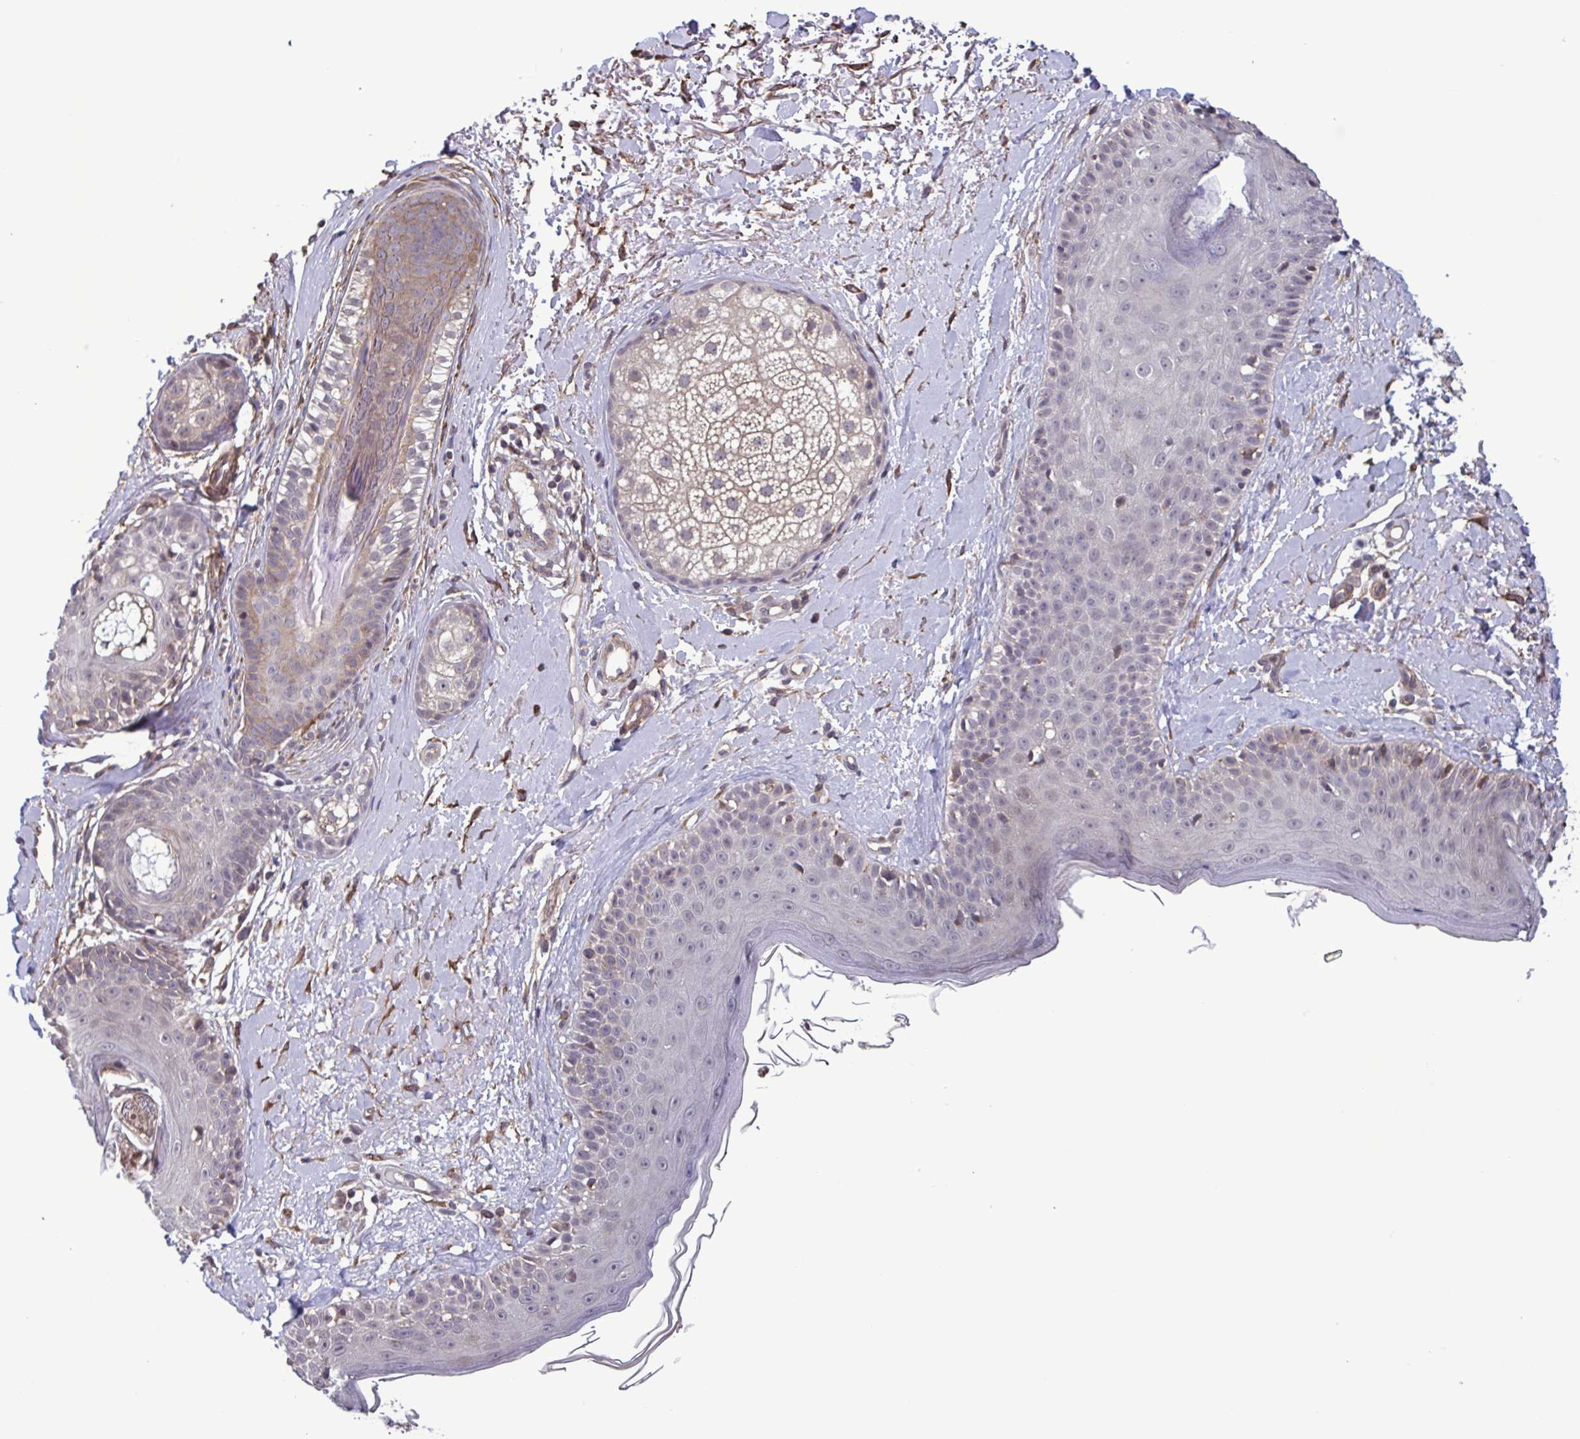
{"staining": {"intensity": "moderate", "quantity": ">75%", "location": "cytoplasmic/membranous"}, "tissue": "skin", "cell_type": "Fibroblasts", "image_type": "normal", "snomed": [{"axis": "morphology", "description": "Normal tissue, NOS"}, {"axis": "topography", "description": "Skin"}], "caption": "Immunohistochemical staining of benign human skin exhibits medium levels of moderate cytoplasmic/membranous staining in approximately >75% of fibroblasts. The protein of interest is stained brown, and the nuclei are stained in blue (DAB IHC with brightfield microscopy, high magnification).", "gene": "ZNF200", "patient": {"sex": "male", "age": 73}}